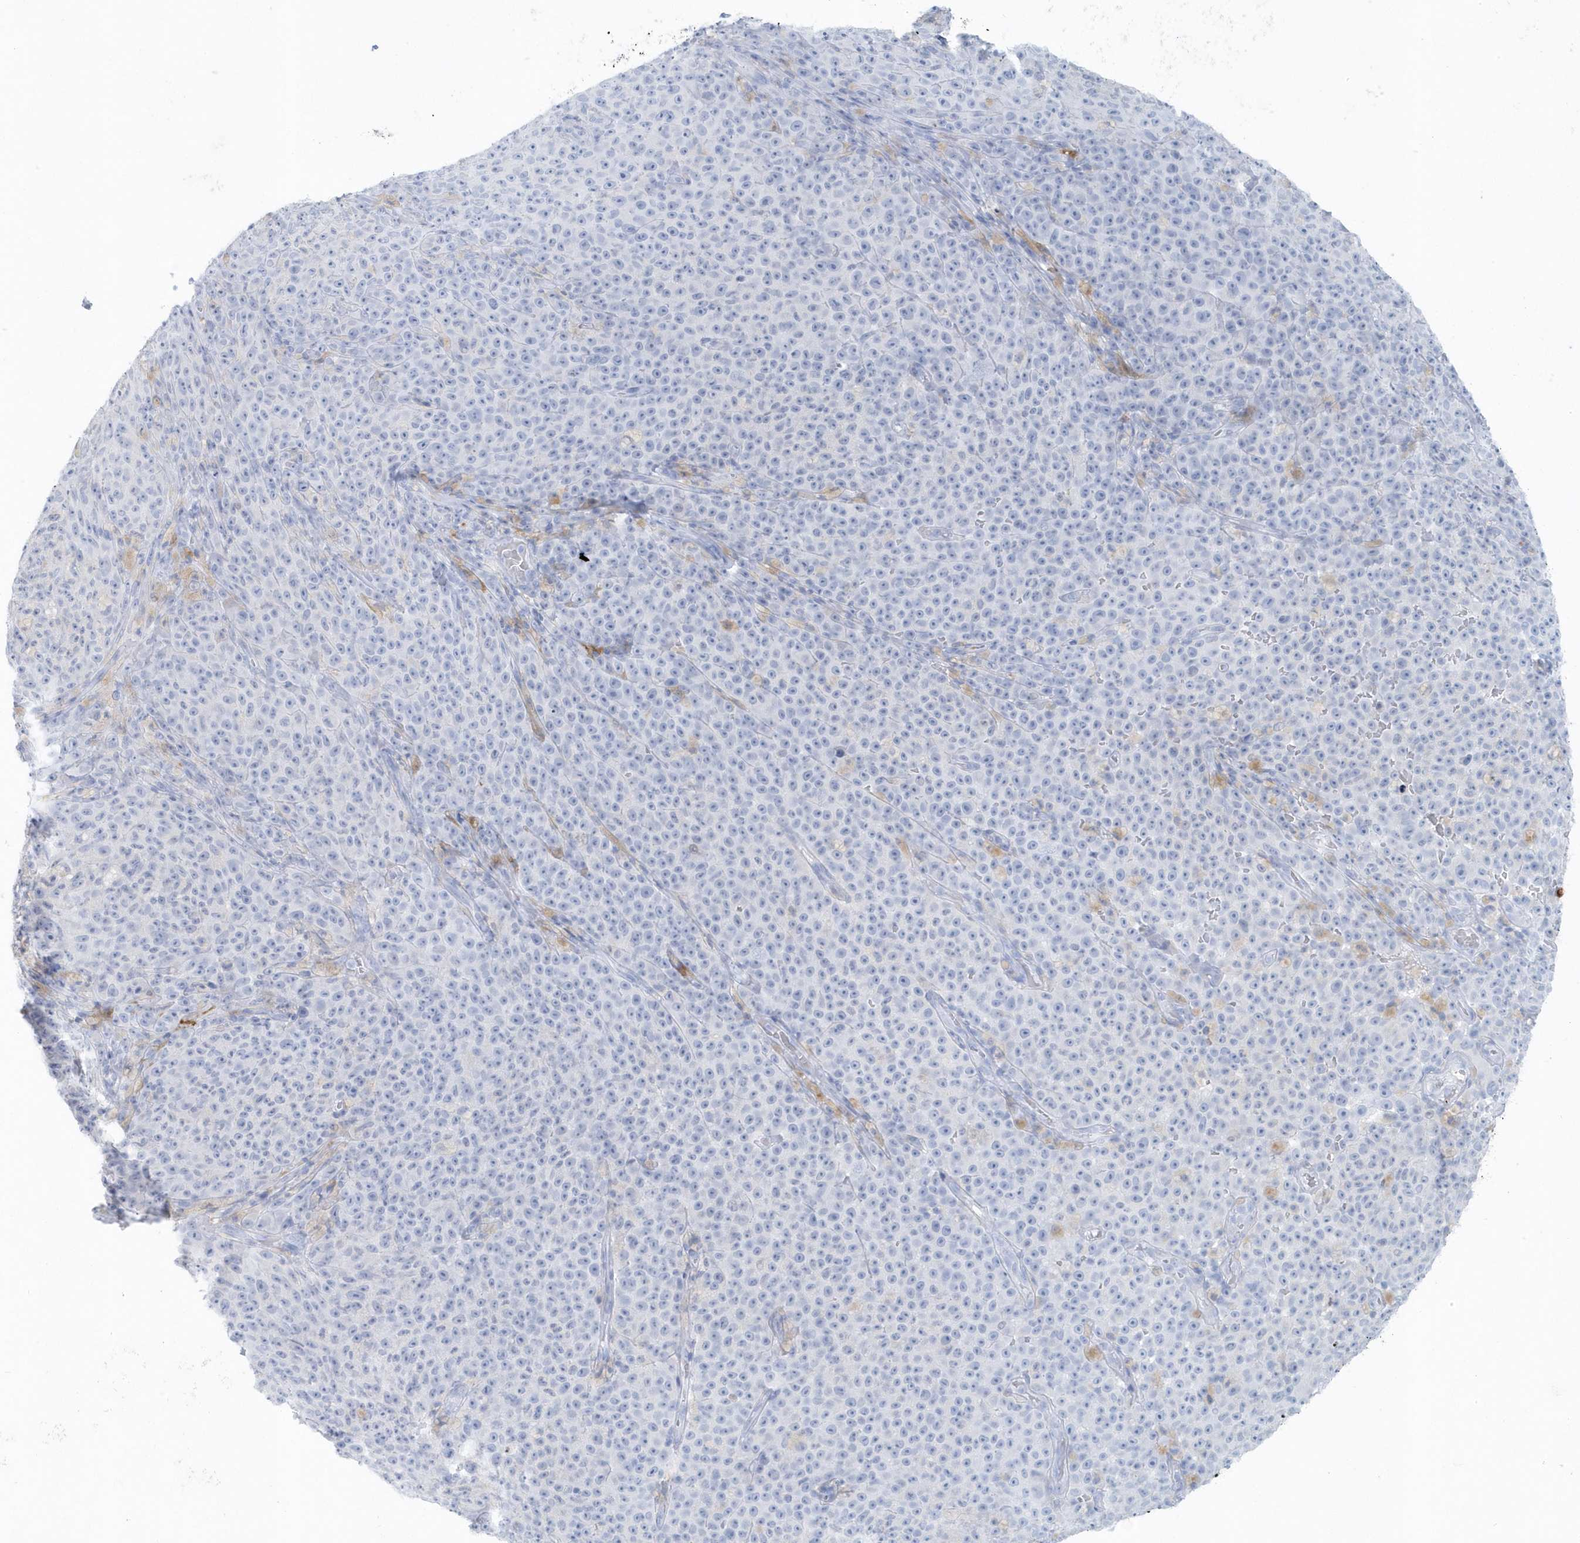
{"staining": {"intensity": "negative", "quantity": "none", "location": "none"}, "tissue": "melanoma", "cell_type": "Tumor cells", "image_type": "cancer", "snomed": [{"axis": "morphology", "description": "Malignant melanoma, NOS"}, {"axis": "topography", "description": "Skin"}], "caption": "Micrograph shows no protein expression in tumor cells of melanoma tissue.", "gene": "FAM98A", "patient": {"sex": "female", "age": 82}}